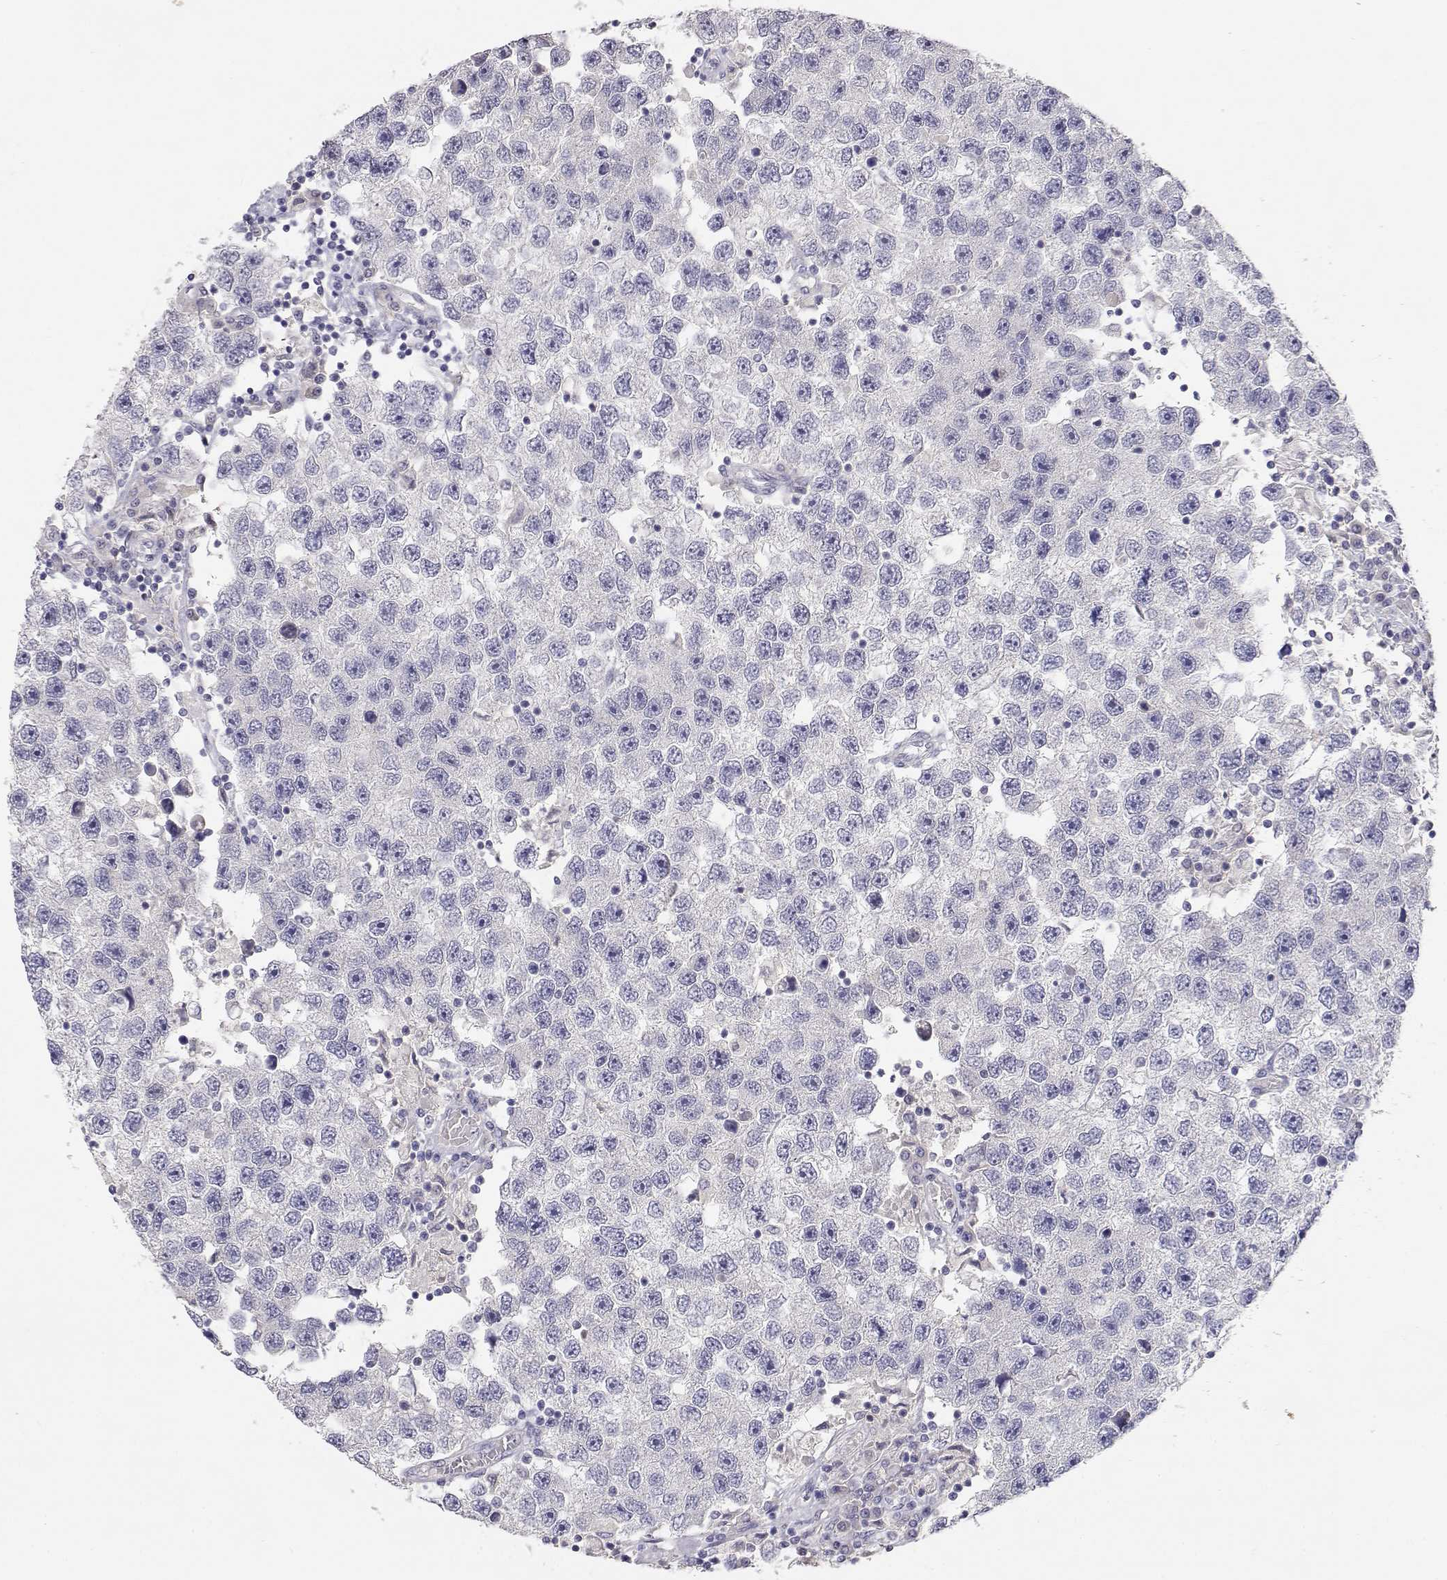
{"staining": {"intensity": "negative", "quantity": "none", "location": "none"}, "tissue": "testis cancer", "cell_type": "Tumor cells", "image_type": "cancer", "snomed": [{"axis": "morphology", "description": "Seminoma, NOS"}, {"axis": "topography", "description": "Testis"}], "caption": "The histopathology image exhibits no staining of tumor cells in testis cancer (seminoma).", "gene": "ADA", "patient": {"sex": "male", "age": 26}}